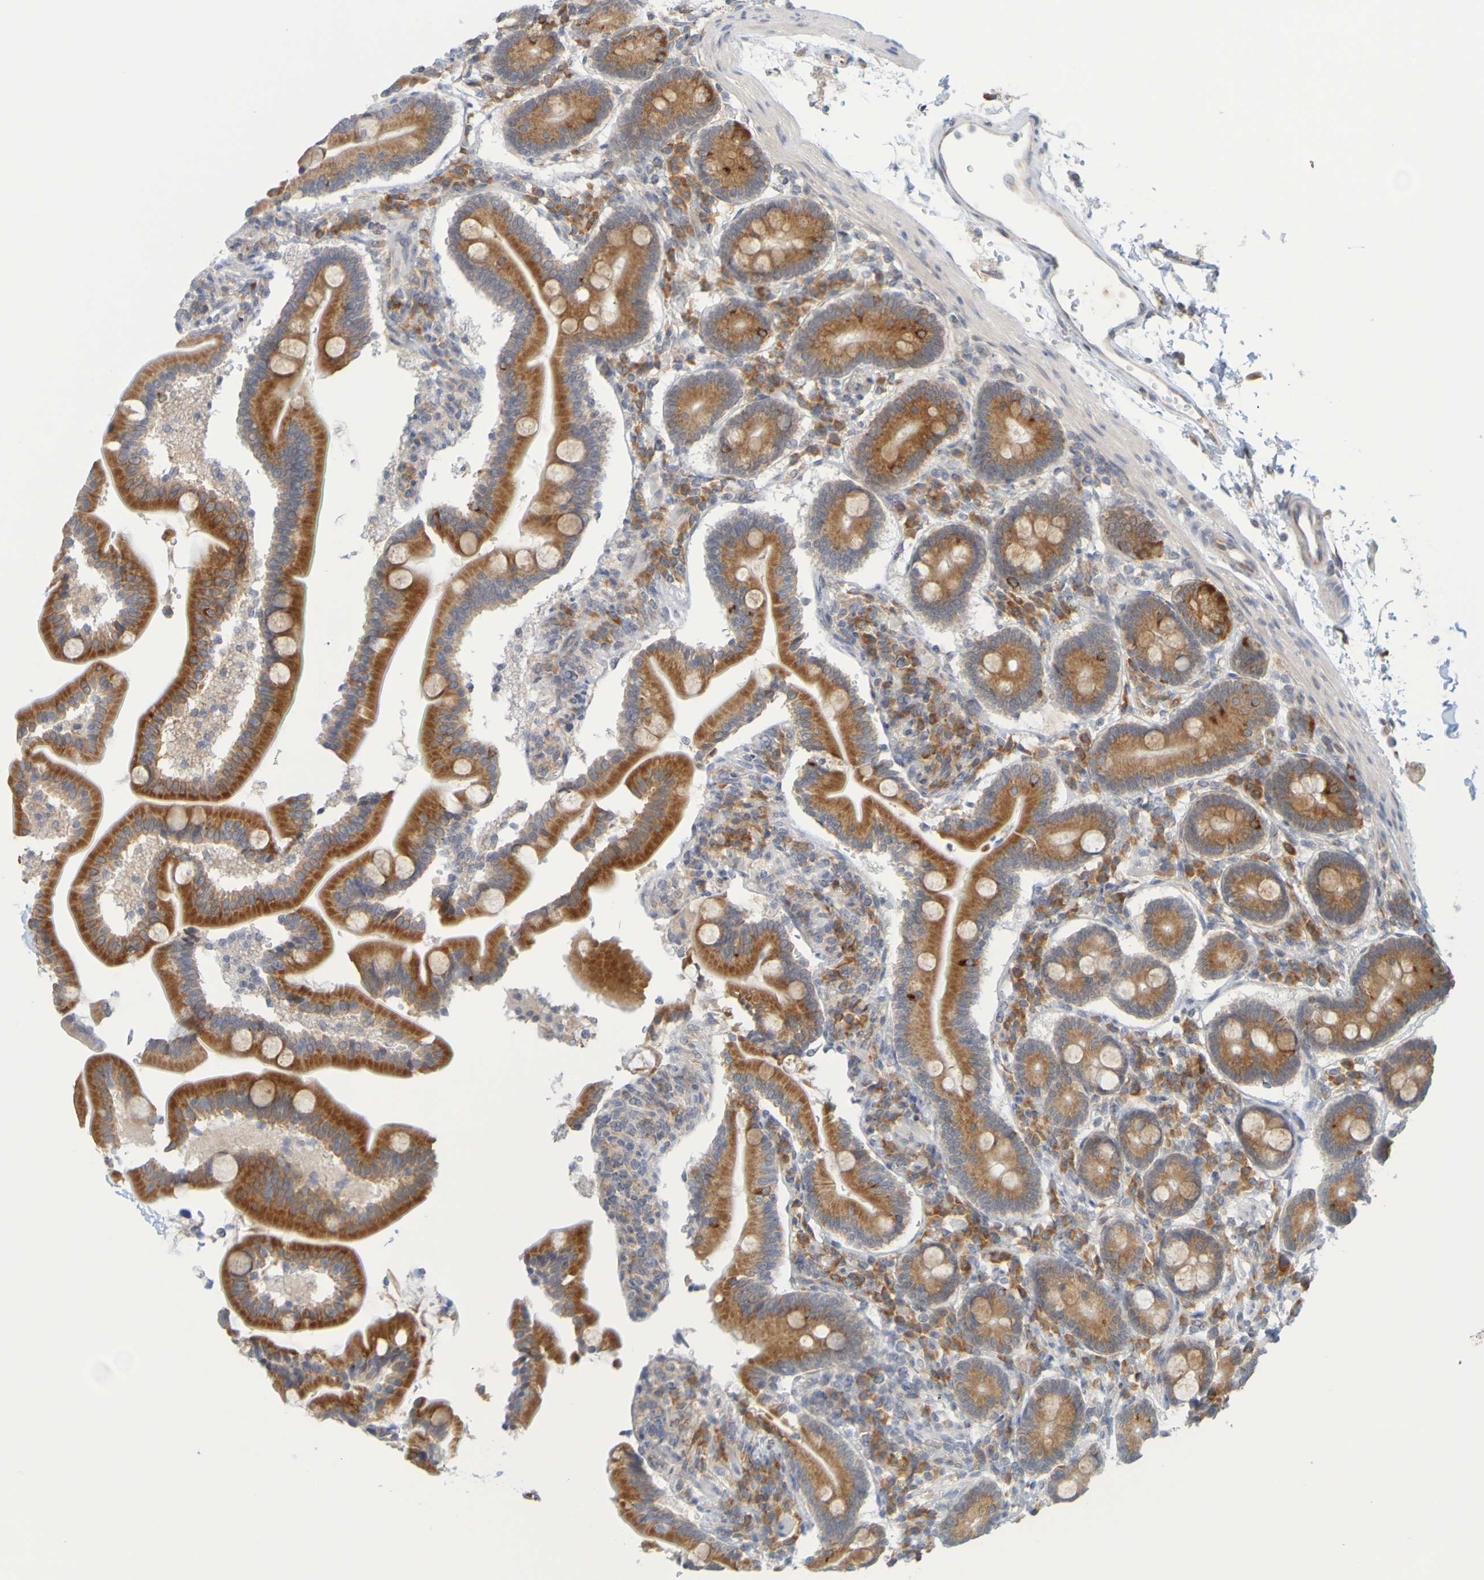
{"staining": {"intensity": "strong", "quantity": ">75%", "location": "cytoplasmic/membranous"}, "tissue": "duodenum", "cell_type": "Glandular cells", "image_type": "normal", "snomed": [{"axis": "morphology", "description": "Normal tissue, NOS"}, {"axis": "topography", "description": "Duodenum"}], "caption": "Human duodenum stained for a protein (brown) shows strong cytoplasmic/membranous positive staining in about >75% of glandular cells.", "gene": "MOGS", "patient": {"sex": "male", "age": 54}}